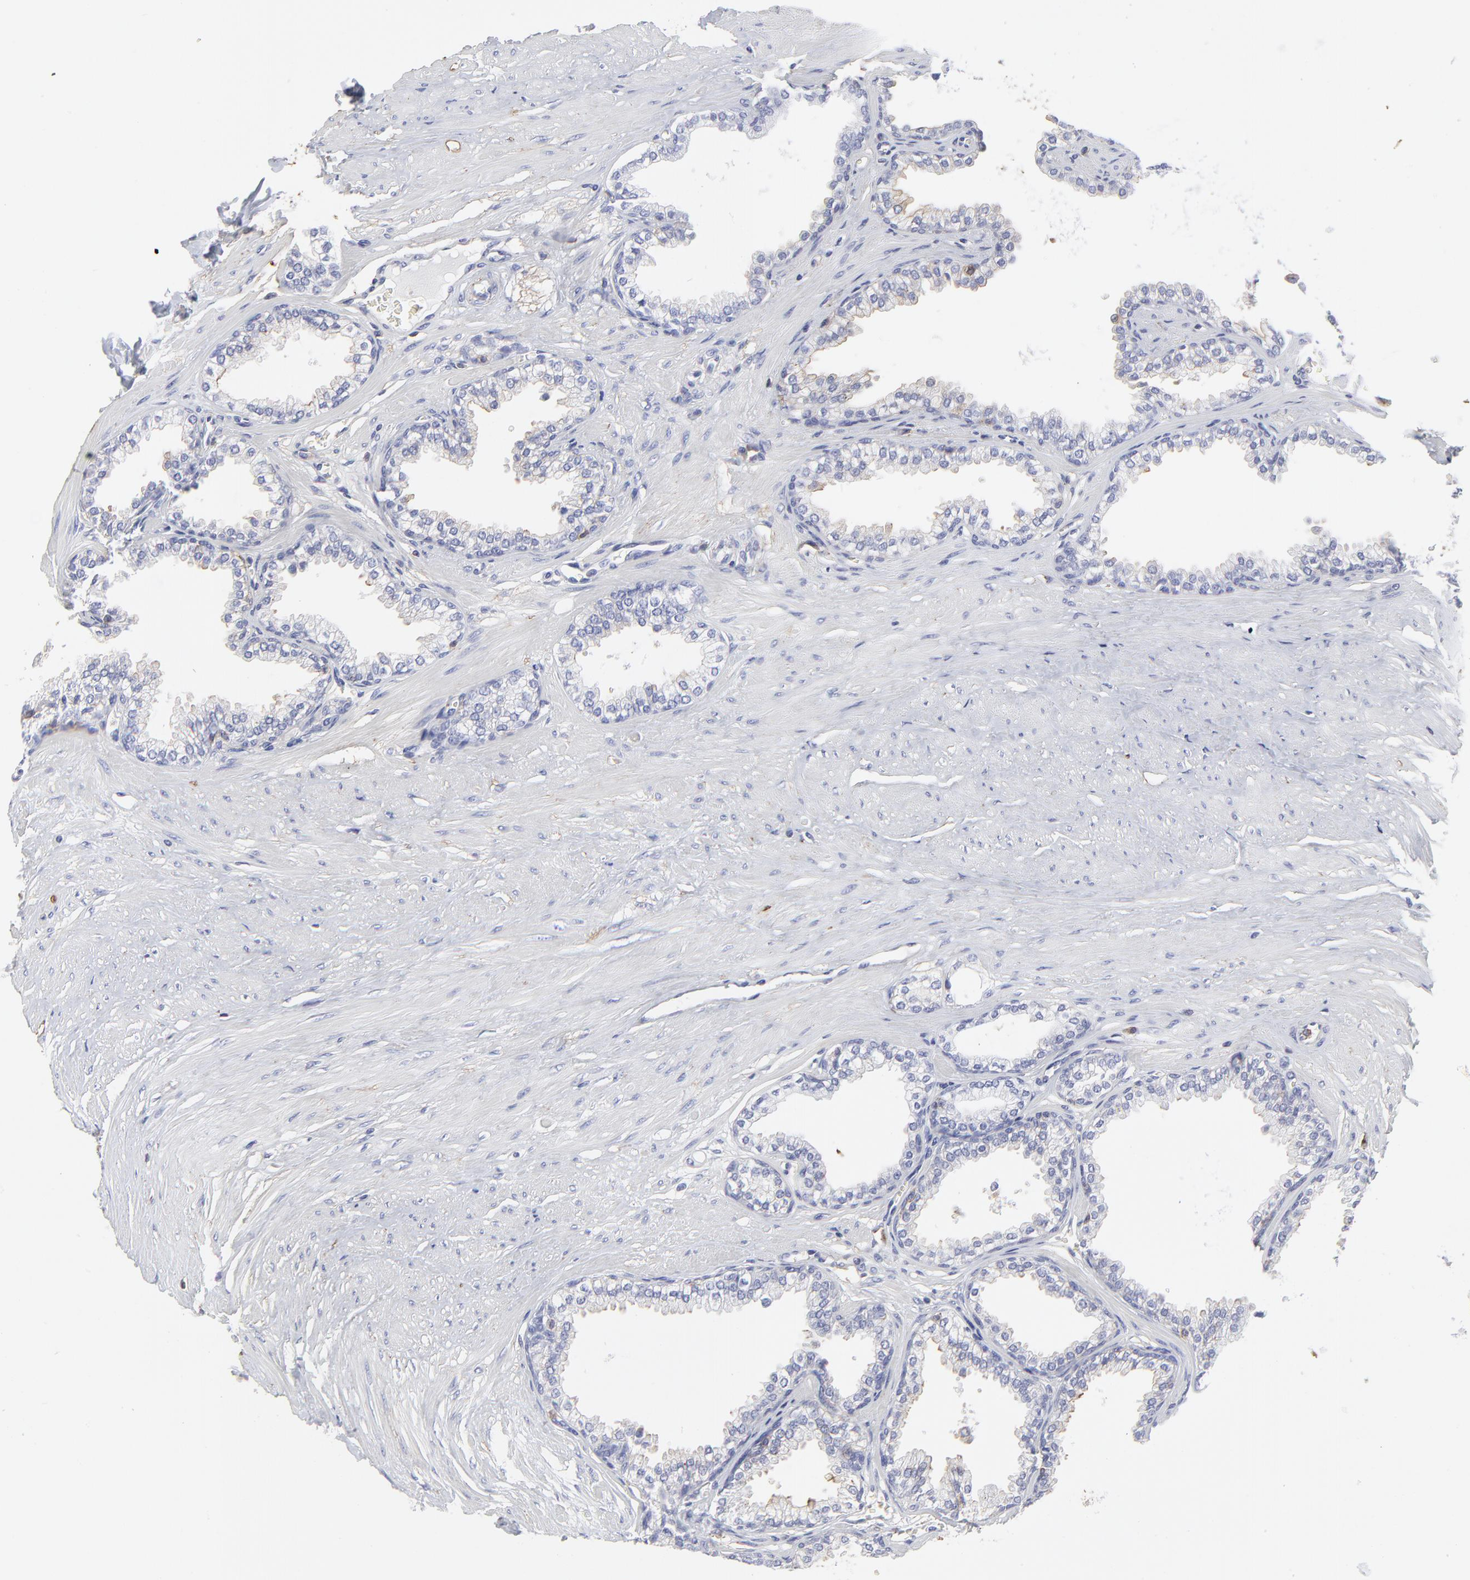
{"staining": {"intensity": "negative", "quantity": "none", "location": "none"}, "tissue": "prostate", "cell_type": "Glandular cells", "image_type": "normal", "snomed": [{"axis": "morphology", "description": "Normal tissue, NOS"}, {"axis": "topography", "description": "Prostate"}], "caption": "Immunohistochemistry micrograph of unremarkable prostate: human prostate stained with DAB (3,3'-diaminobenzidine) shows no significant protein positivity in glandular cells.", "gene": "ANXA6", "patient": {"sex": "male", "age": 64}}